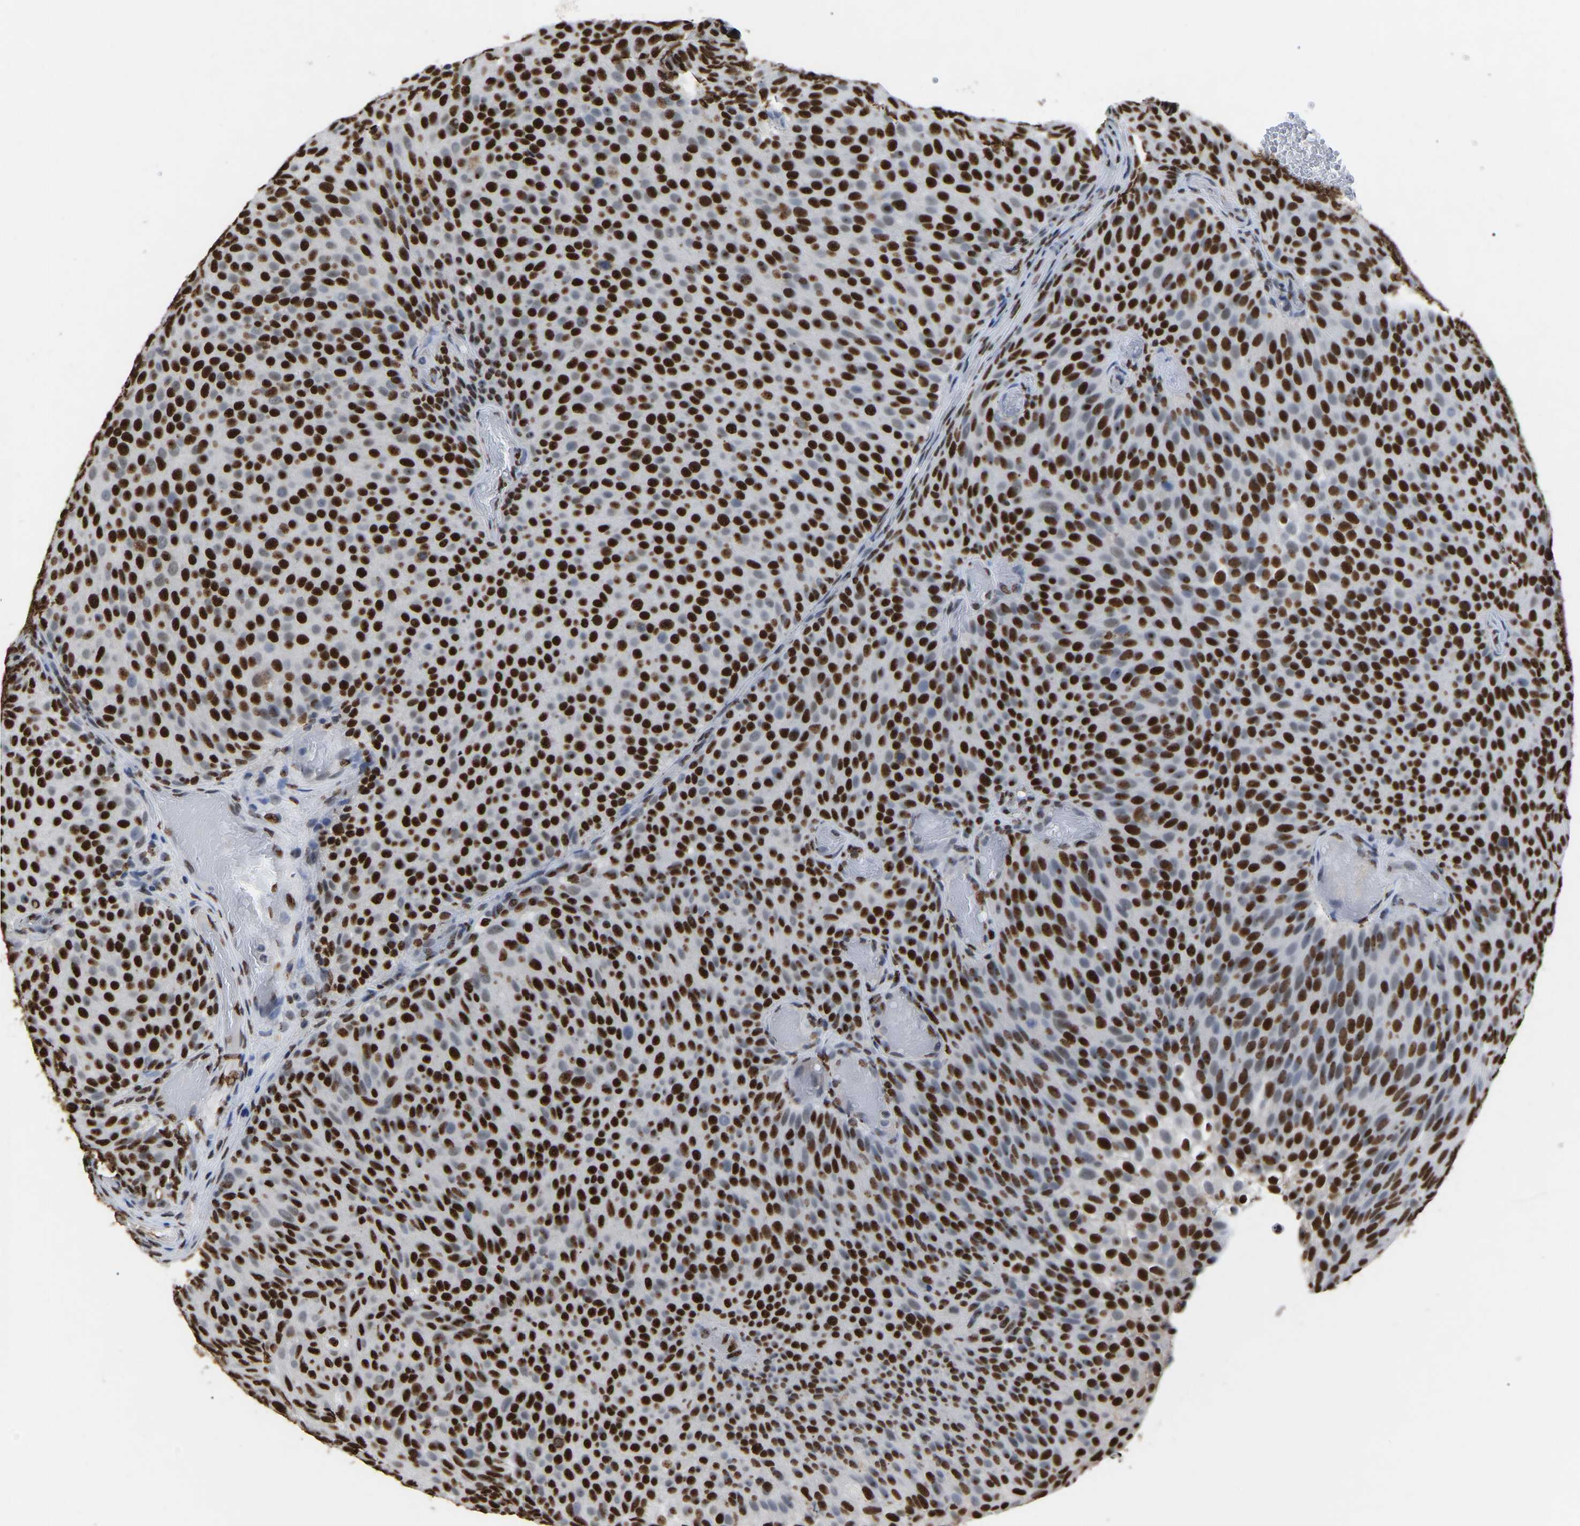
{"staining": {"intensity": "strong", "quantity": ">75%", "location": "nuclear"}, "tissue": "urothelial cancer", "cell_type": "Tumor cells", "image_type": "cancer", "snomed": [{"axis": "morphology", "description": "Urothelial carcinoma, Low grade"}, {"axis": "topography", "description": "Urinary bladder"}], "caption": "An immunohistochemistry (IHC) photomicrograph of tumor tissue is shown. Protein staining in brown highlights strong nuclear positivity in low-grade urothelial carcinoma within tumor cells.", "gene": "RBL2", "patient": {"sex": "male", "age": 78}}